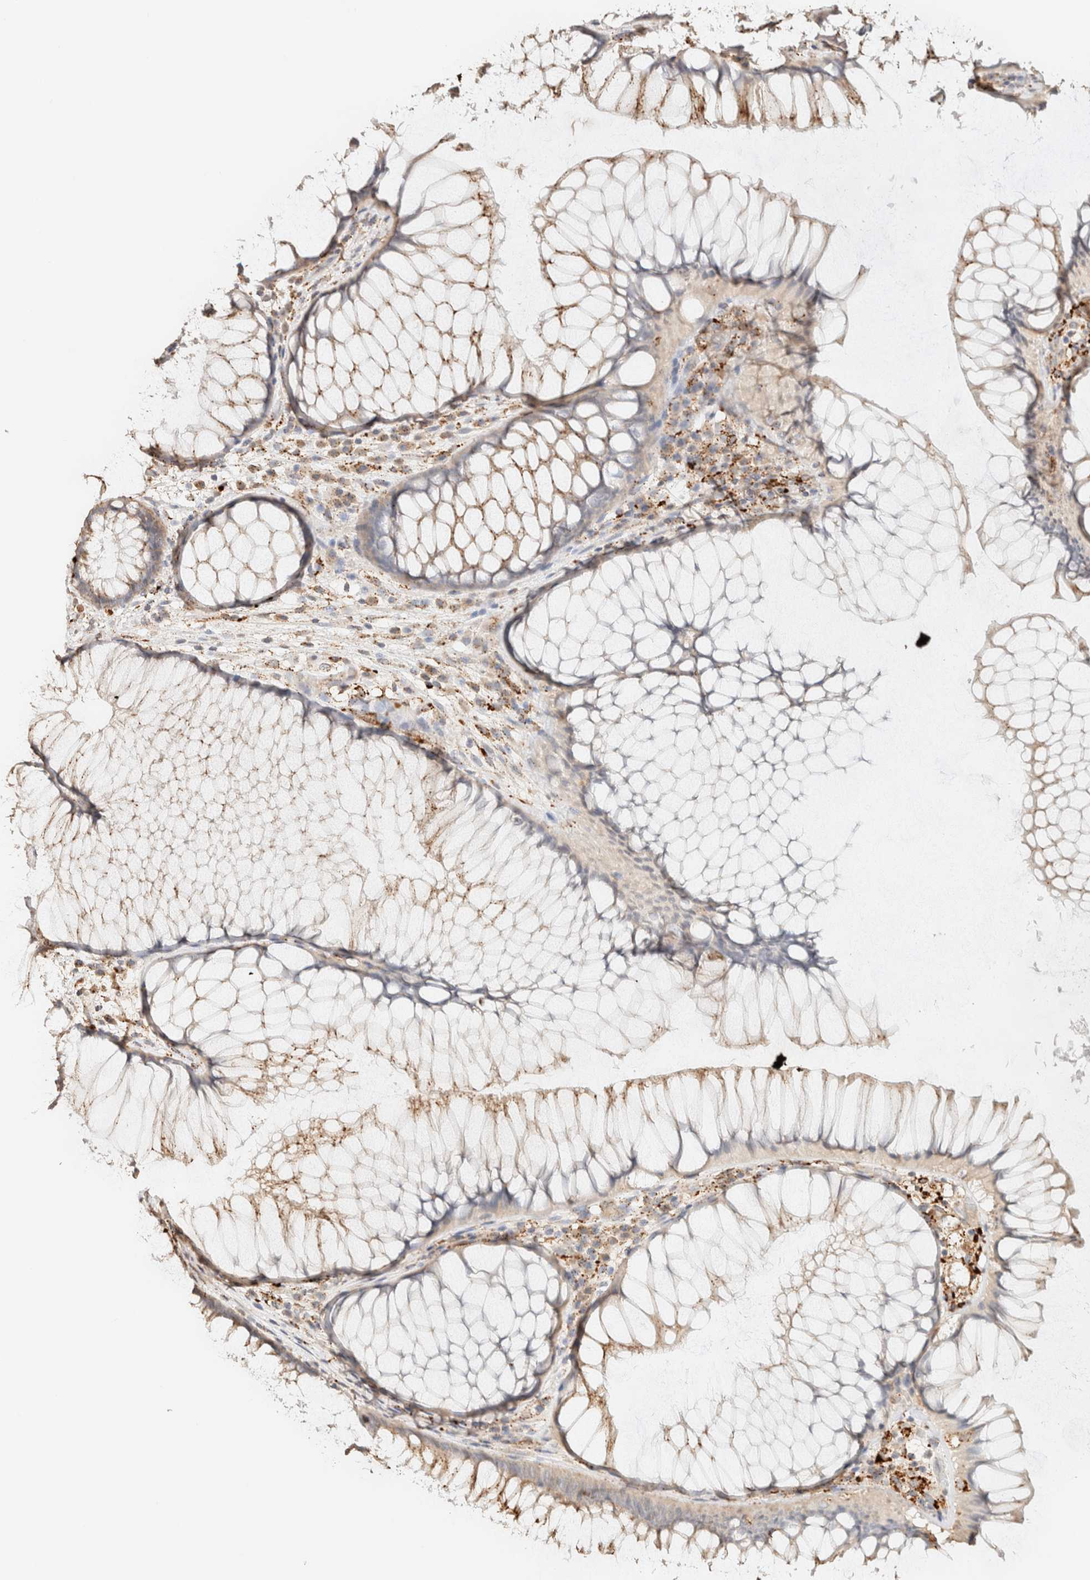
{"staining": {"intensity": "moderate", "quantity": "25%-75%", "location": "cytoplasmic/membranous"}, "tissue": "rectum", "cell_type": "Glandular cells", "image_type": "normal", "snomed": [{"axis": "morphology", "description": "Normal tissue, NOS"}, {"axis": "topography", "description": "Rectum"}], "caption": "IHC image of normal rectum stained for a protein (brown), which displays medium levels of moderate cytoplasmic/membranous staining in about 25%-75% of glandular cells.", "gene": "CTSC", "patient": {"sex": "male", "age": 51}}